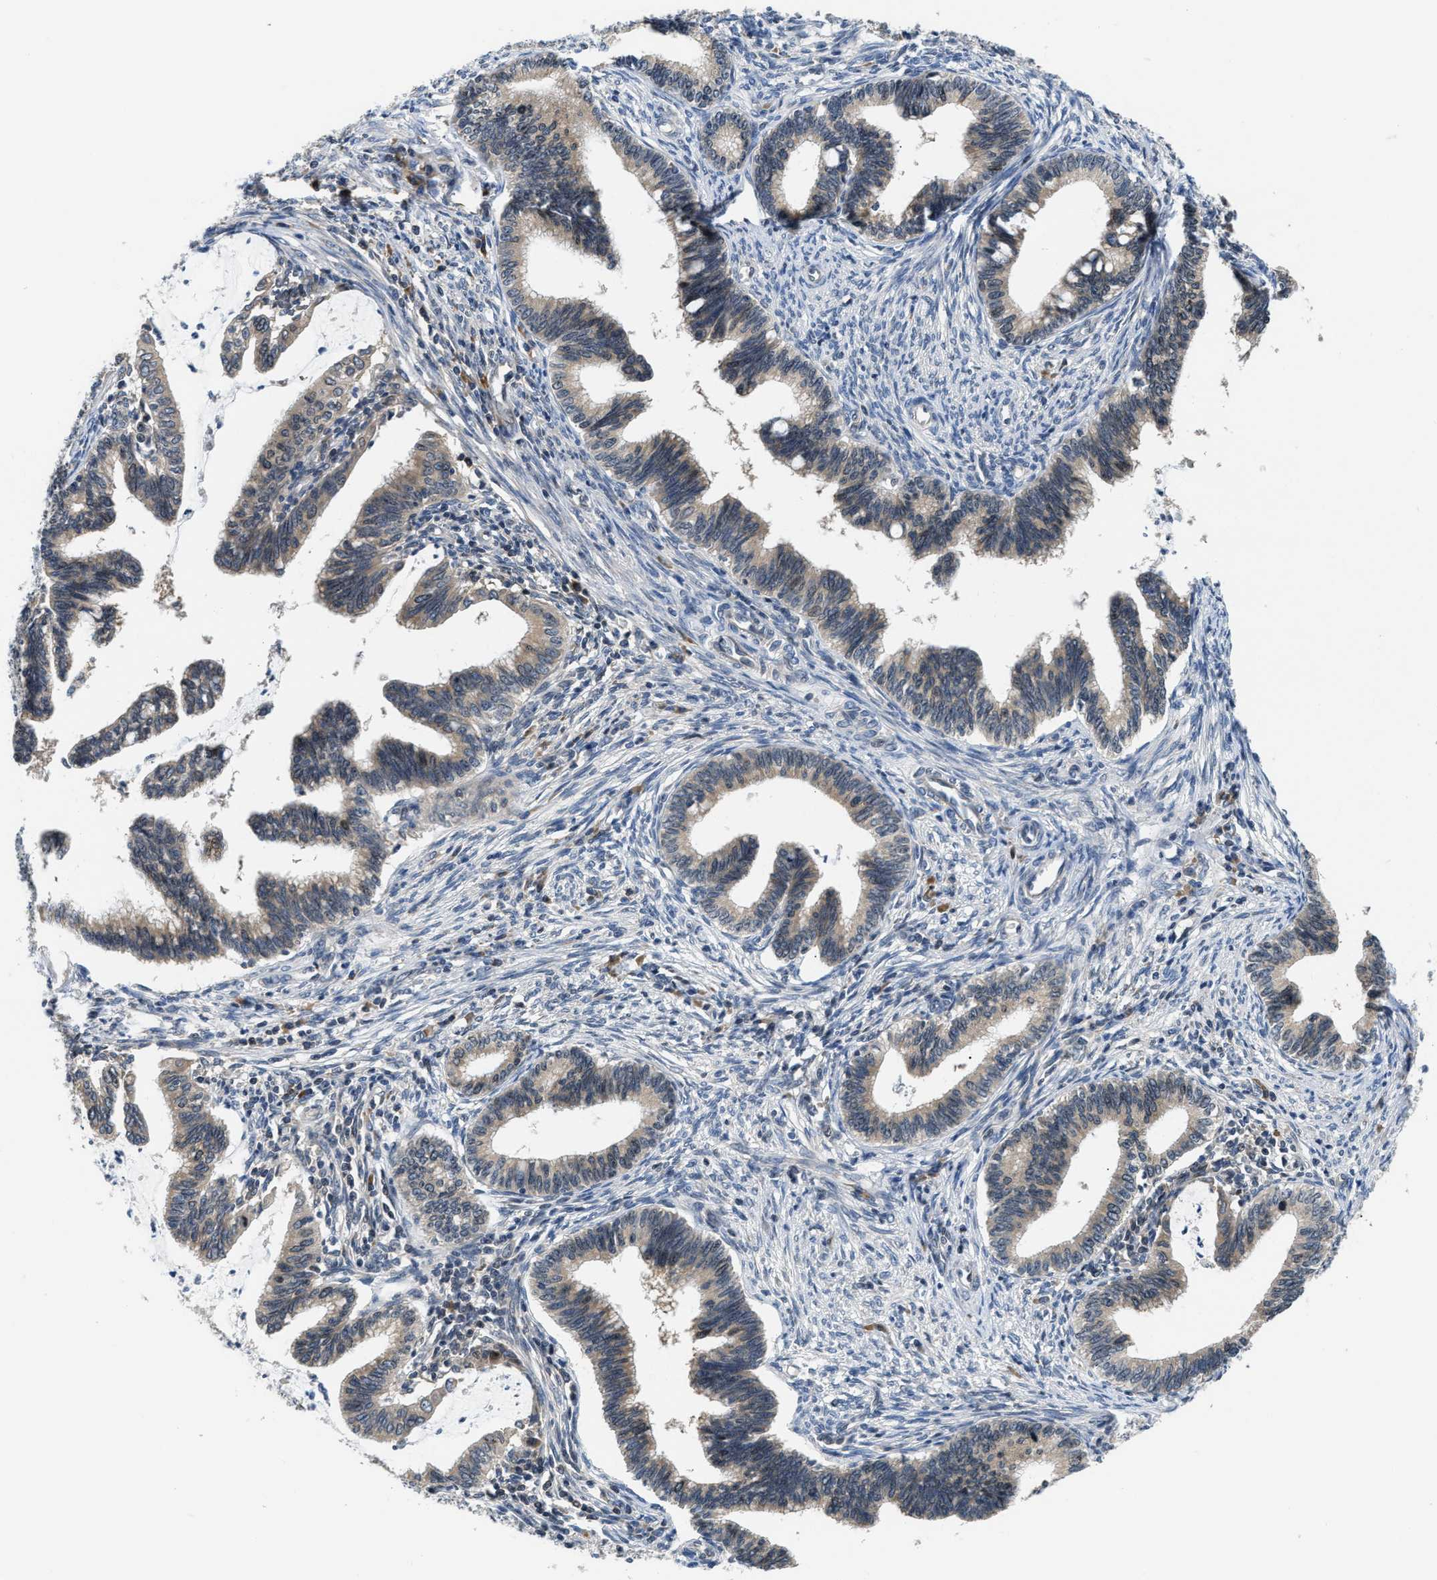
{"staining": {"intensity": "weak", "quantity": ">75%", "location": "cytoplasmic/membranous"}, "tissue": "cervical cancer", "cell_type": "Tumor cells", "image_type": "cancer", "snomed": [{"axis": "morphology", "description": "Adenocarcinoma, NOS"}, {"axis": "topography", "description": "Cervix"}], "caption": "Adenocarcinoma (cervical) tissue exhibits weak cytoplasmic/membranous expression in approximately >75% of tumor cells", "gene": "RAB29", "patient": {"sex": "female", "age": 36}}